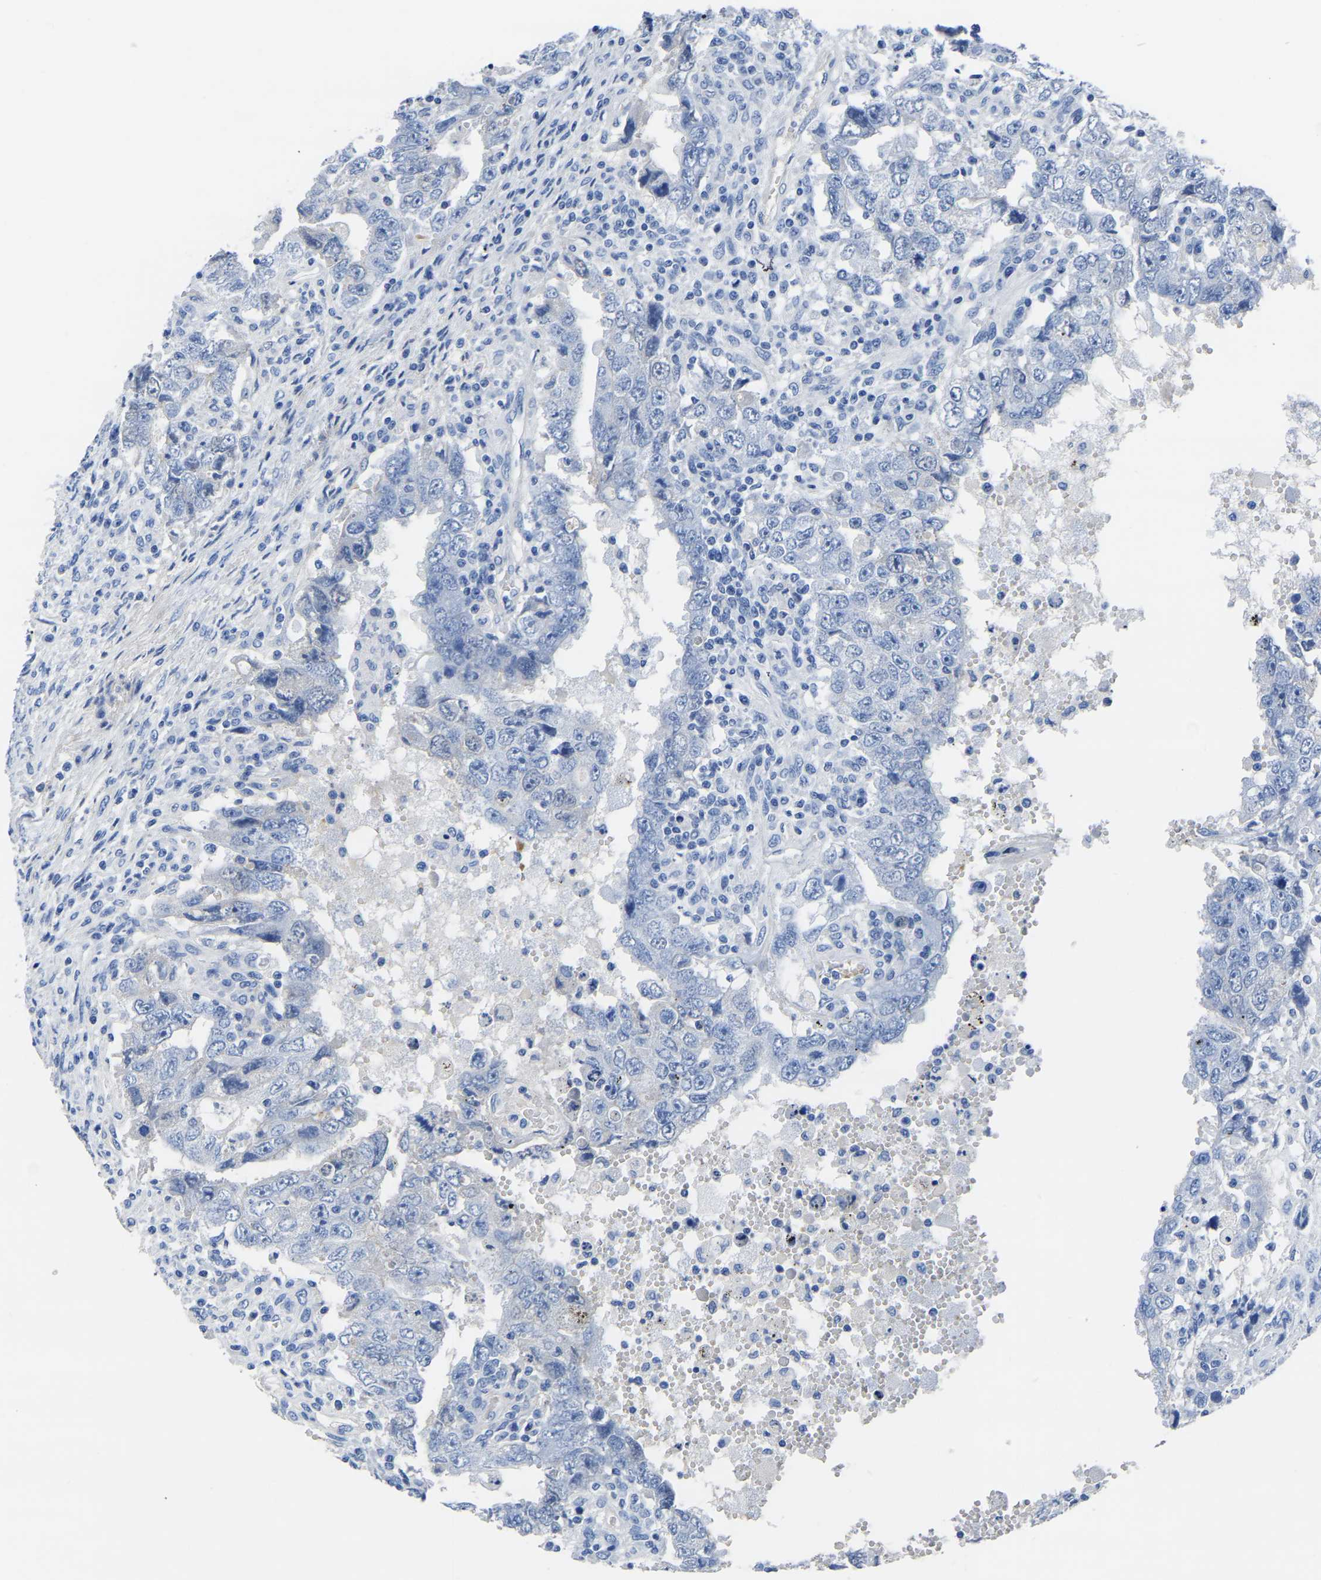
{"staining": {"intensity": "negative", "quantity": "none", "location": "none"}, "tissue": "testis cancer", "cell_type": "Tumor cells", "image_type": "cancer", "snomed": [{"axis": "morphology", "description": "Carcinoma, Embryonal, NOS"}, {"axis": "topography", "description": "Testis"}], "caption": "An IHC image of embryonal carcinoma (testis) is shown. There is no staining in tumor cells of embryonal carcinoma (testis).", "gene": "SLC45A3", "patient": {"sex": "male", "age": 26}}